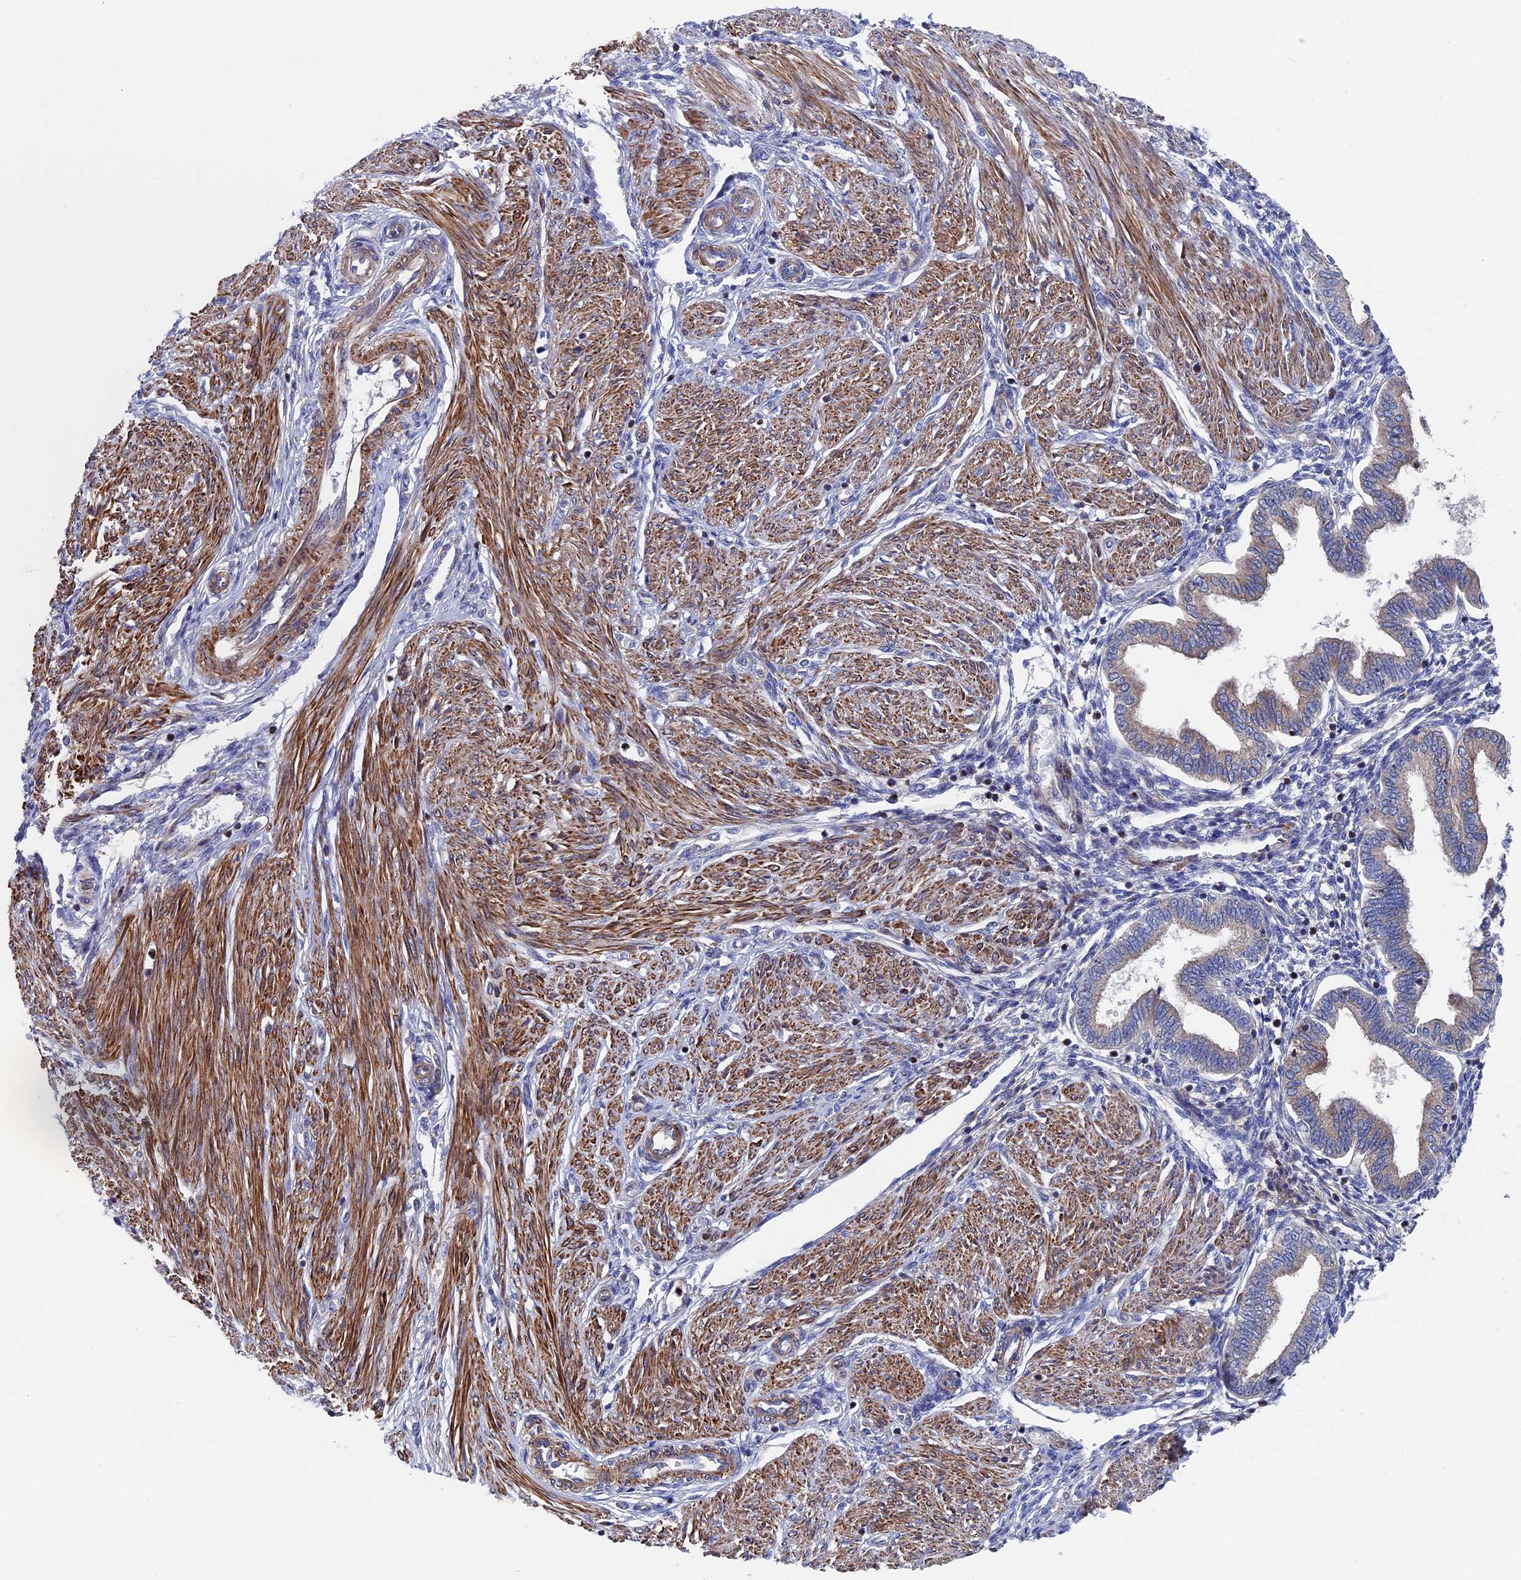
{"staining": {"intensity": "negative", "quantity": "none", "location": "none"}, "tissue": "endometrium", "cell_type": "Cells in endometrial stroma", "image_type": "normal", "snomed": [{"axis": "morphology", "description": "Normal tissue, NOS"}, {"axis": "topography", "description": "Endometrium"}], "caption": "Immunohistochemistry (IHC) histopathology image of normal human endometrium stained for a protein (brown), which reveals no positivity in cells in endometrial stroma.", "gene": "DNAJC3", "patient": {"sex": "female", "age": 53}}